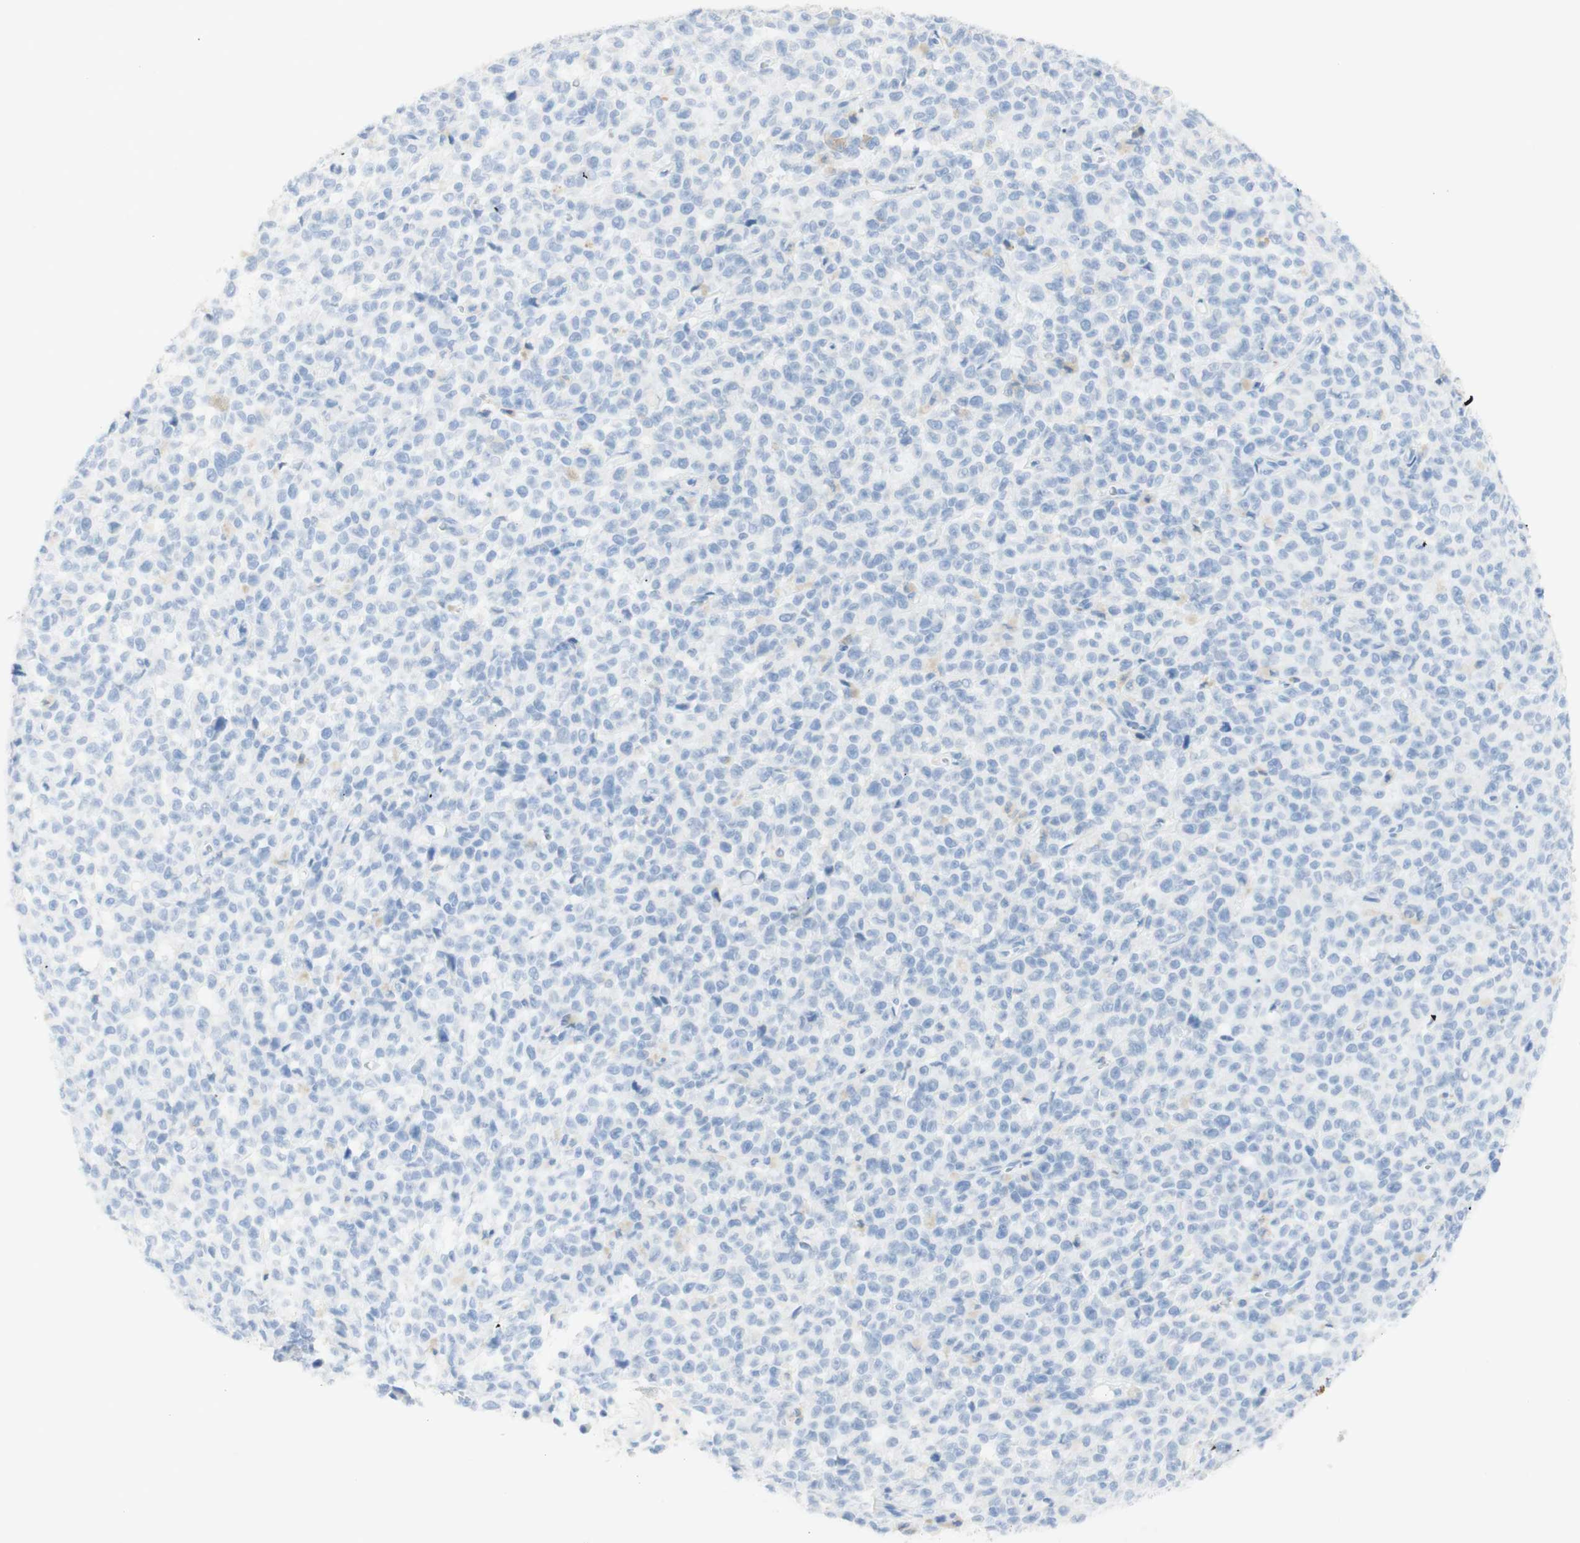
{"staining": {"intensity": "negative", "quantity": "none", "location": "none"}, "tissue": "melanoma", "cell_type": "Tumor cells", "image_type": "cancer", "snomed": [{"axis": "morphology", "description": "Malignant melanoma, NOS"}, {"axis": "topography", "description": "Skin"}], "caption": "Melanoma was stained to show a protein in brown. There is no significant expression in tumor cells. The staining is performed using DAB (3,3'-diaminobenzidine) brown chromogen with nuclei counter-stained in using hematoxylin.", "gene": "TPO", "patient": {"sex": "female", "age": 82}}